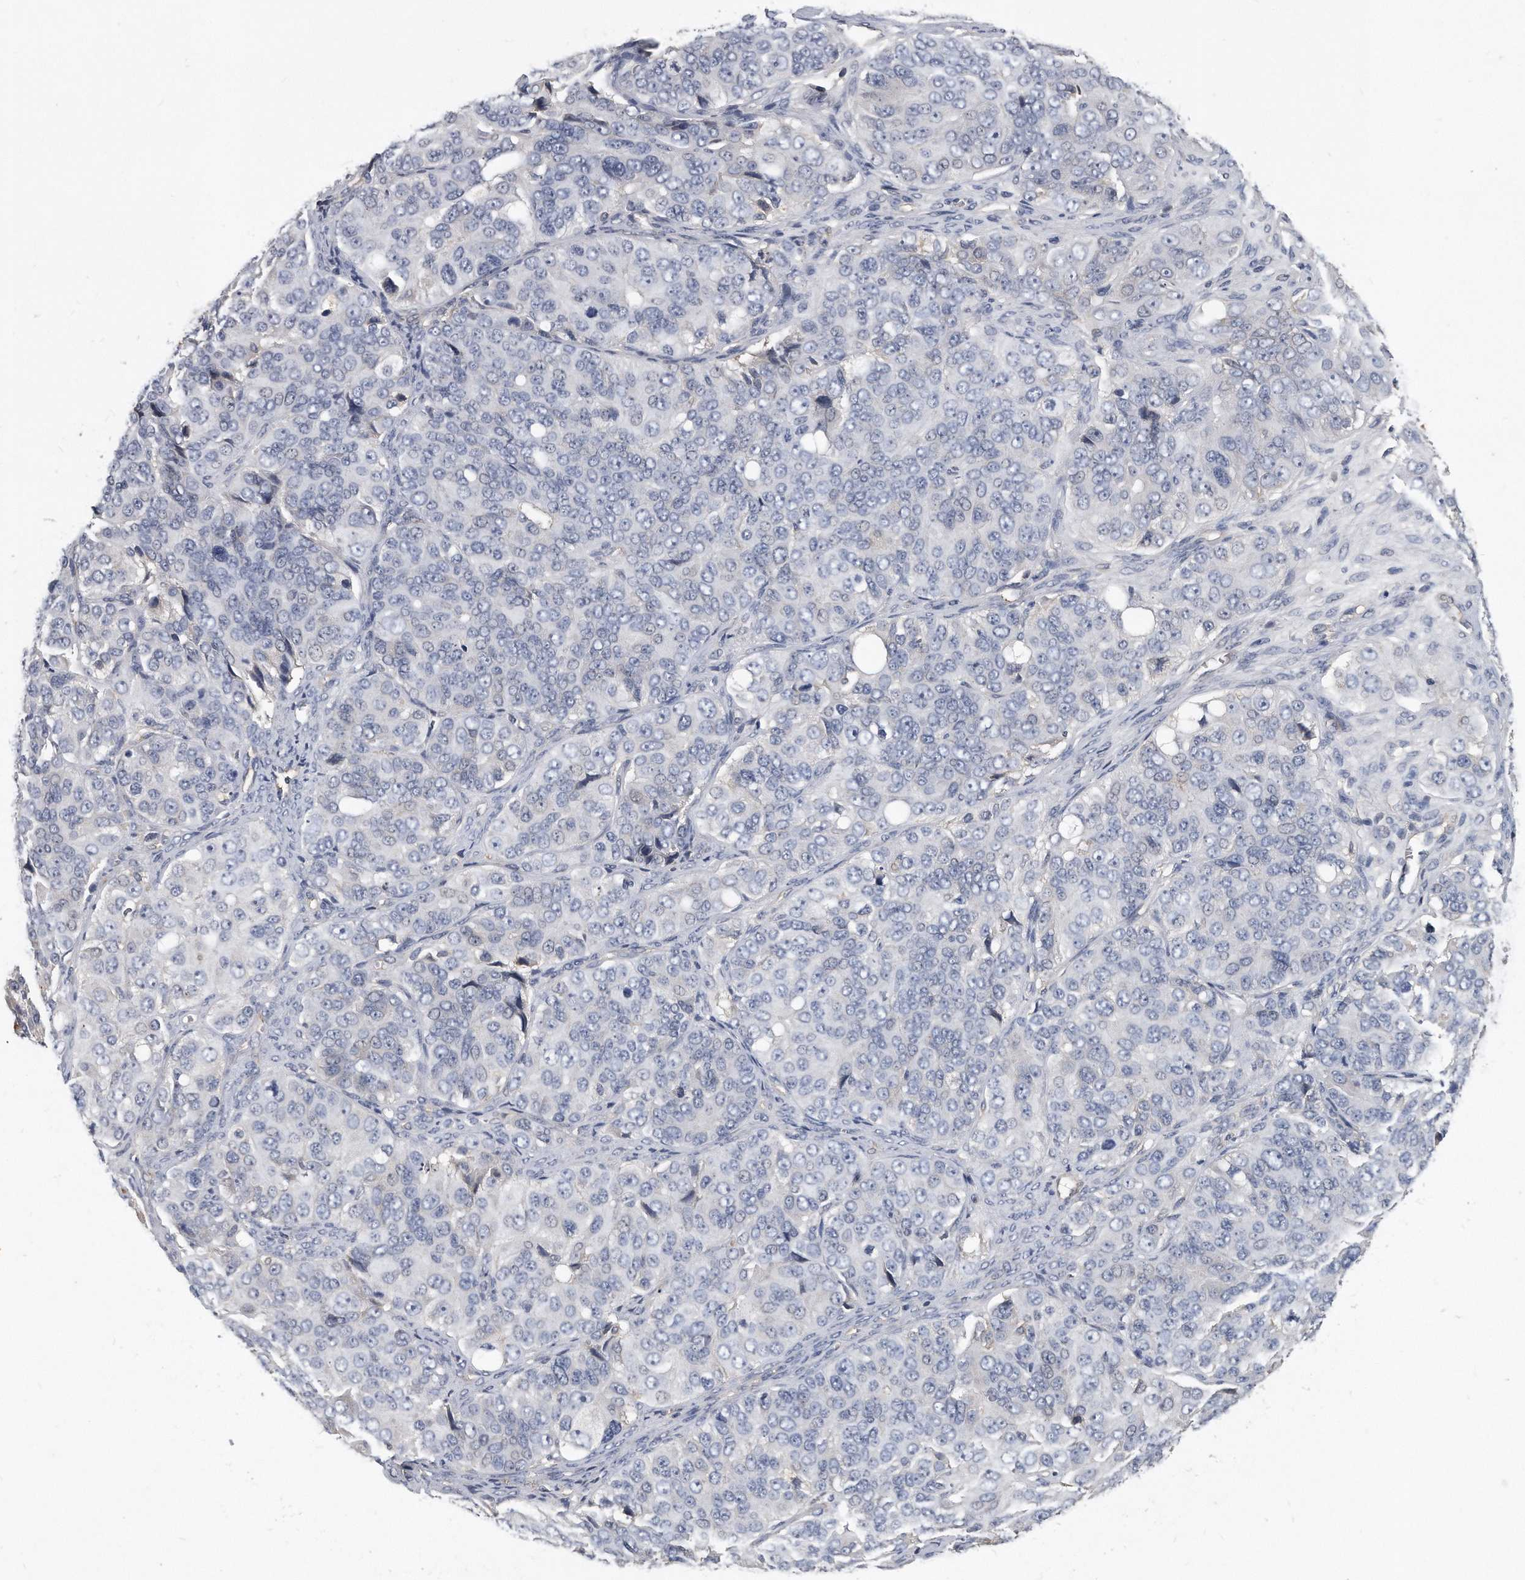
{"staining": {"intensity": "negative", "quantity": "none", "location": "none"}, "tissue": "ovarian cancer", "cell_type": "Tumor cells", "image_type": "cancer", "snomed": [{"axis": "morphology", "description": "Carcinoma, endometroid"}, {"axis": "topography", "description": "Ovary"}], "caption": "Histopathology image shows no protein positivity in tumor cells of ovarian cancer tissue.", "gene": "HOMER3", "patient": {"sex": "female", "age": 51}}